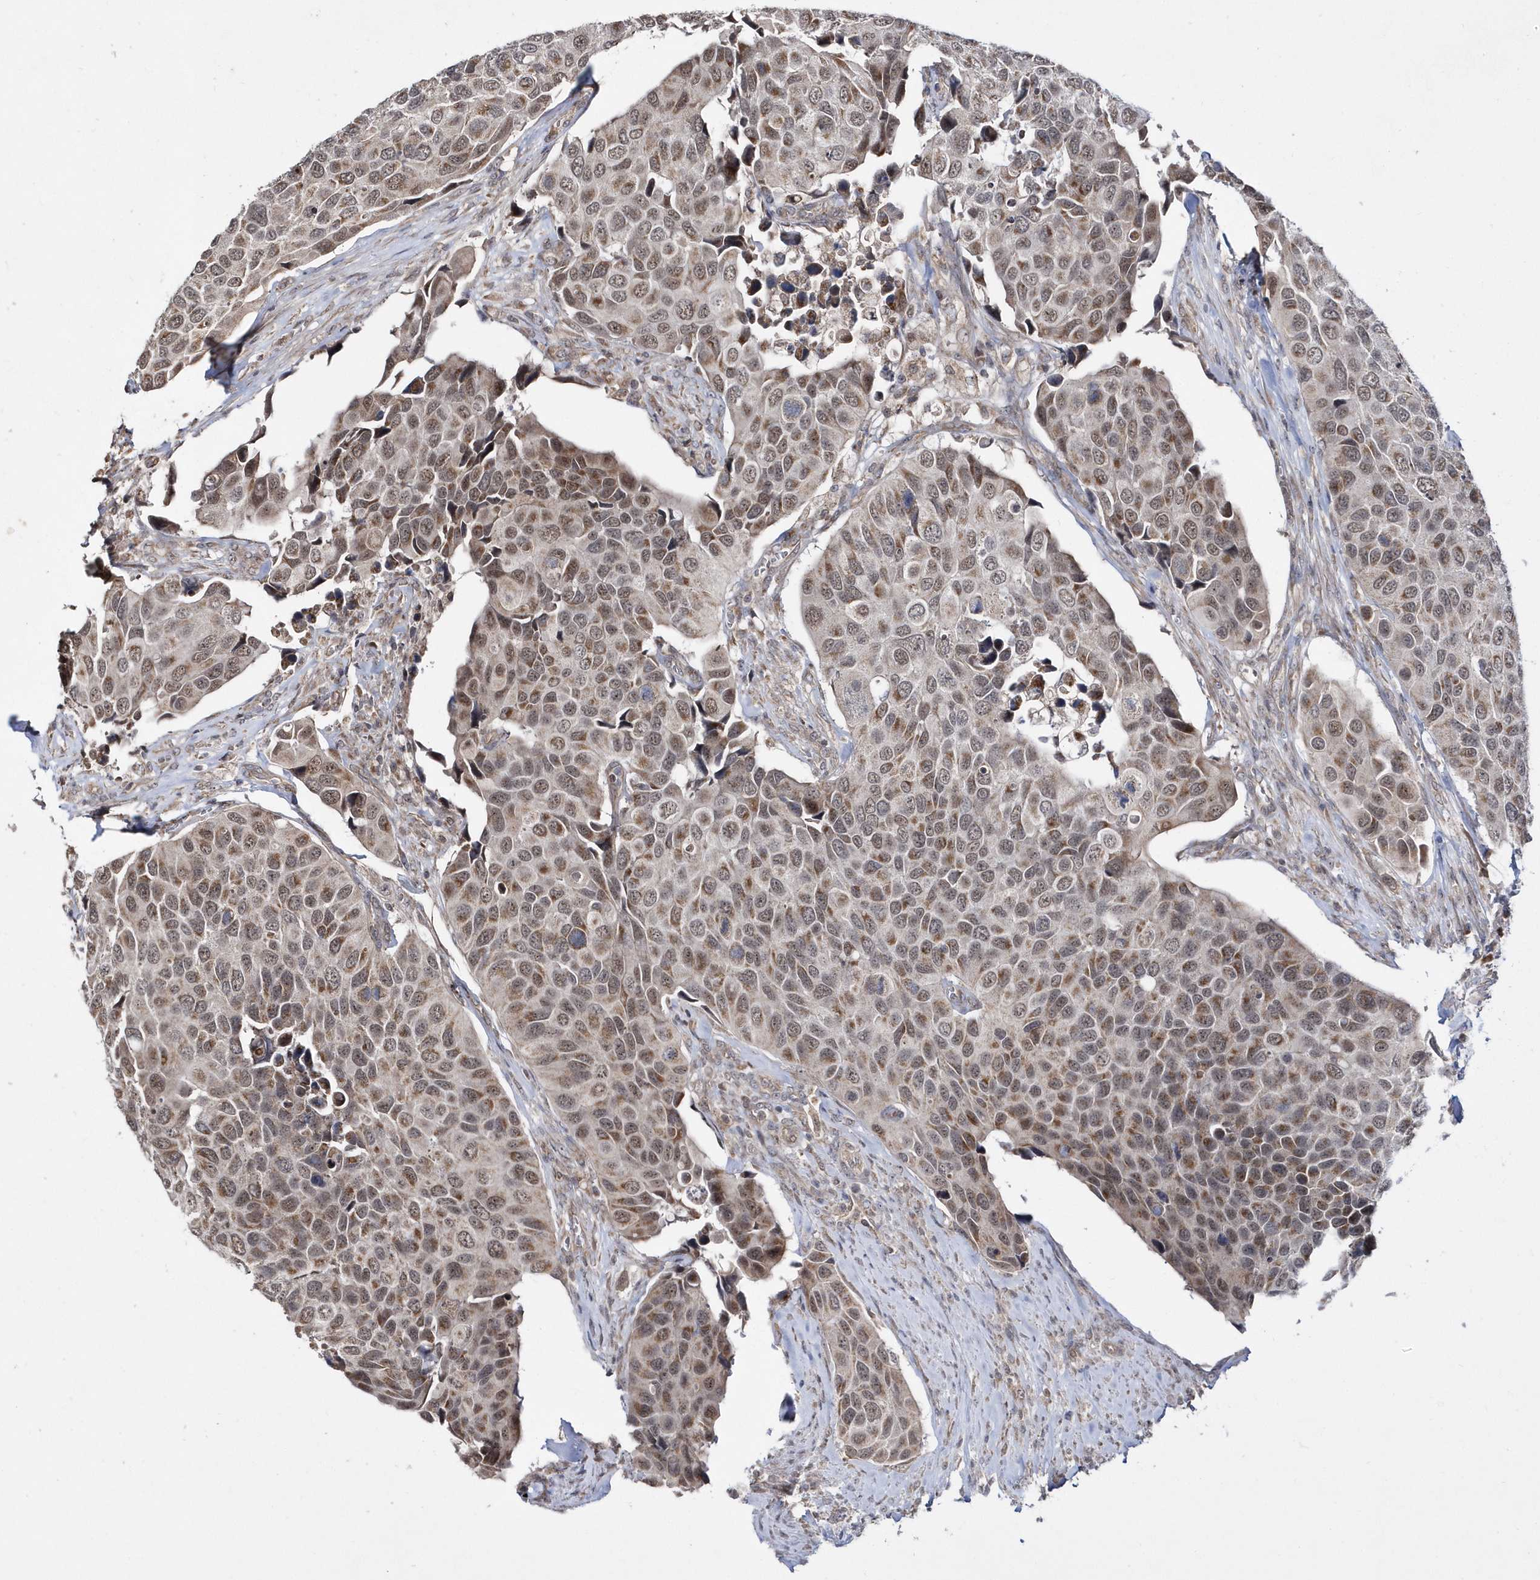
{"staining": {"intensity": "weak", "quantity": ">75%", "location": "cytoplasmic/membranous,nuclear"}, "tissue": "urothelial cancer", "cell_type": "Tumor cells", "image_type": "cancer", "snomed": [{"axis": "morphology", "description": "Urothelial carcinoma, High grade"}, {"axis": "topography", "description": "Urinary bladder"}], "caption": "High-grade urothelial carcinoma stained with DAB (3,3'-diaminobenzidine) IHC displays low levels of weak cytoplasmic/membranous and nuclear expression in about >75% of tumor cells.", "gene": "DALRD3", "patient": {"sex": "male", "age": 74}}